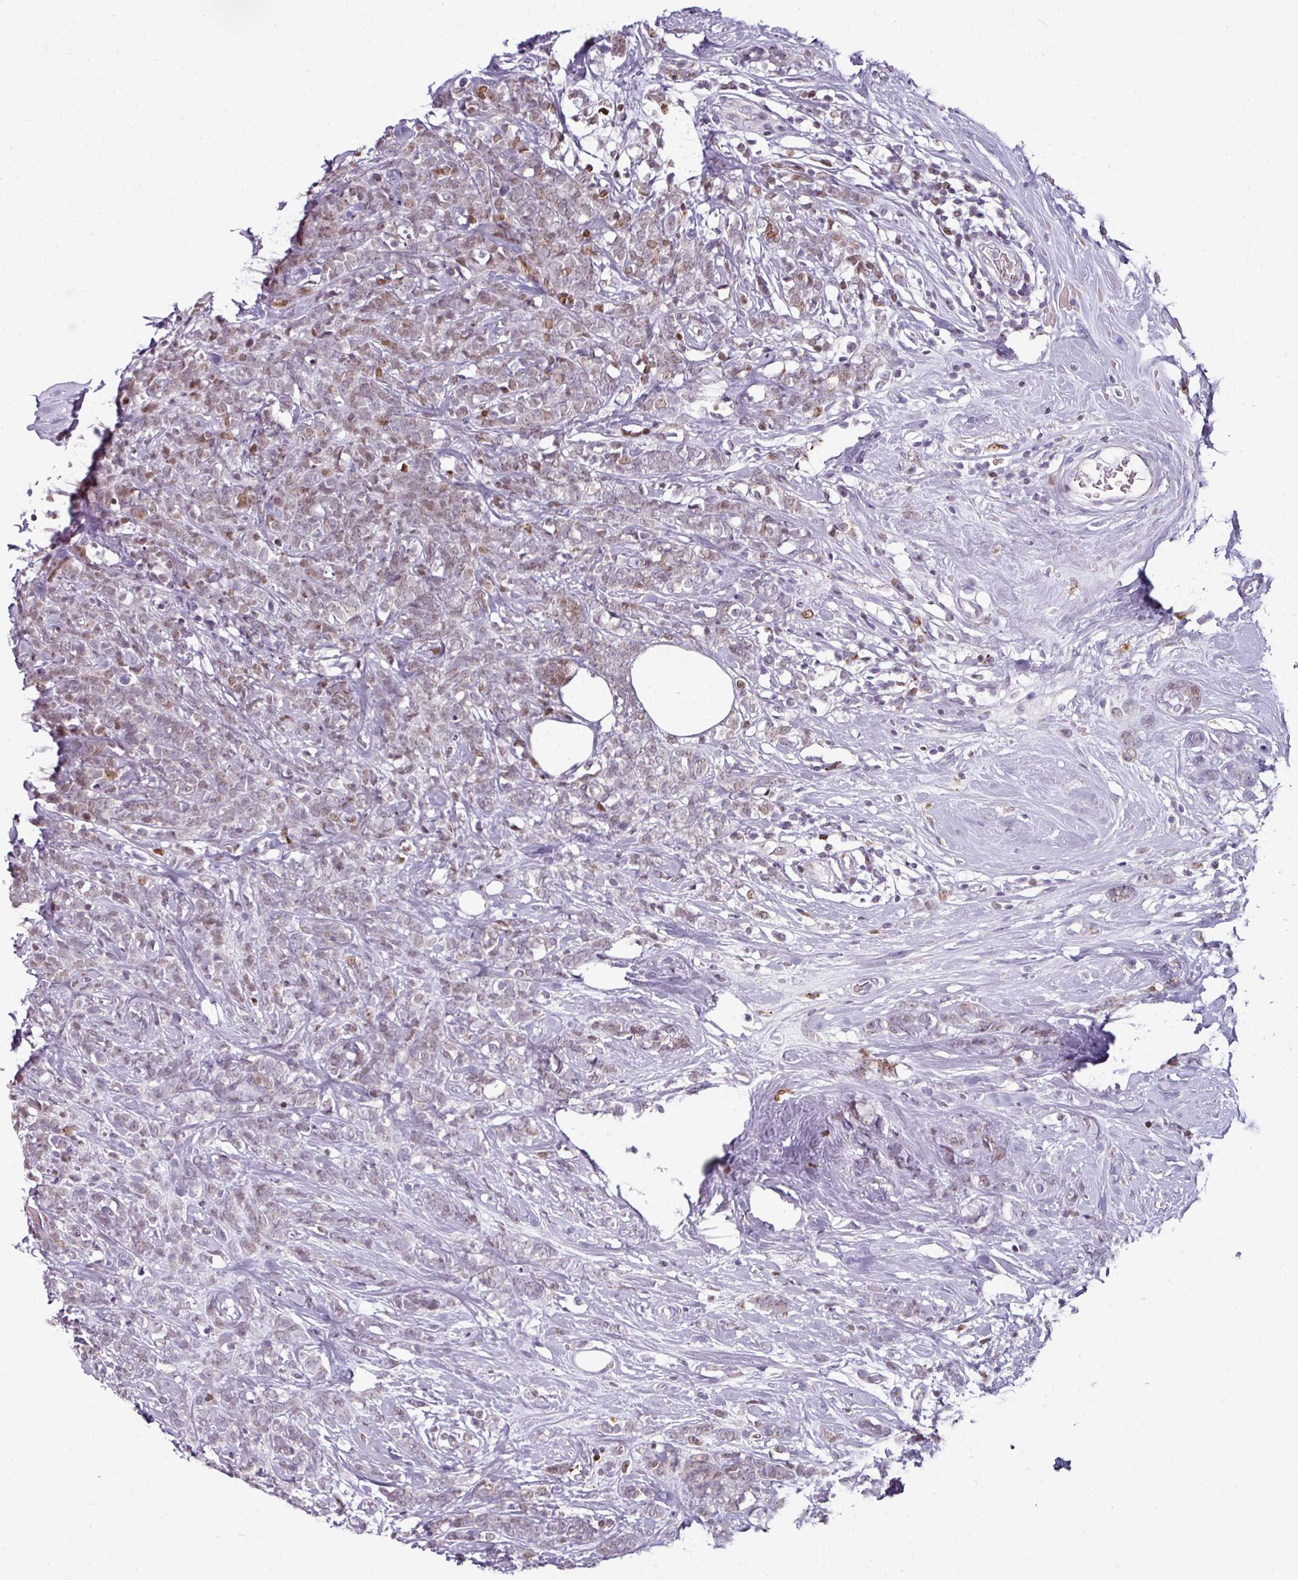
{"staining": {"intensity": "weak", "quantity": "25%-75%", "location": "nuclear"}, "tissue": "breast cancer", "cell_type": "Tumor cells", "image_type": "cancer", "snomed": [{"axis": "morphology", "description": "Lobular carcinoma"}, {"axis": "topography", "description": "Breast"}], "caption": "This is an image of immunohistochemistry (IHC) staining of breast lobular carcinoma, which shows weak expression in the nuclear of tumor cells.", "gene": "SYT8", "patient": {"sex": "female", "age": 58}}